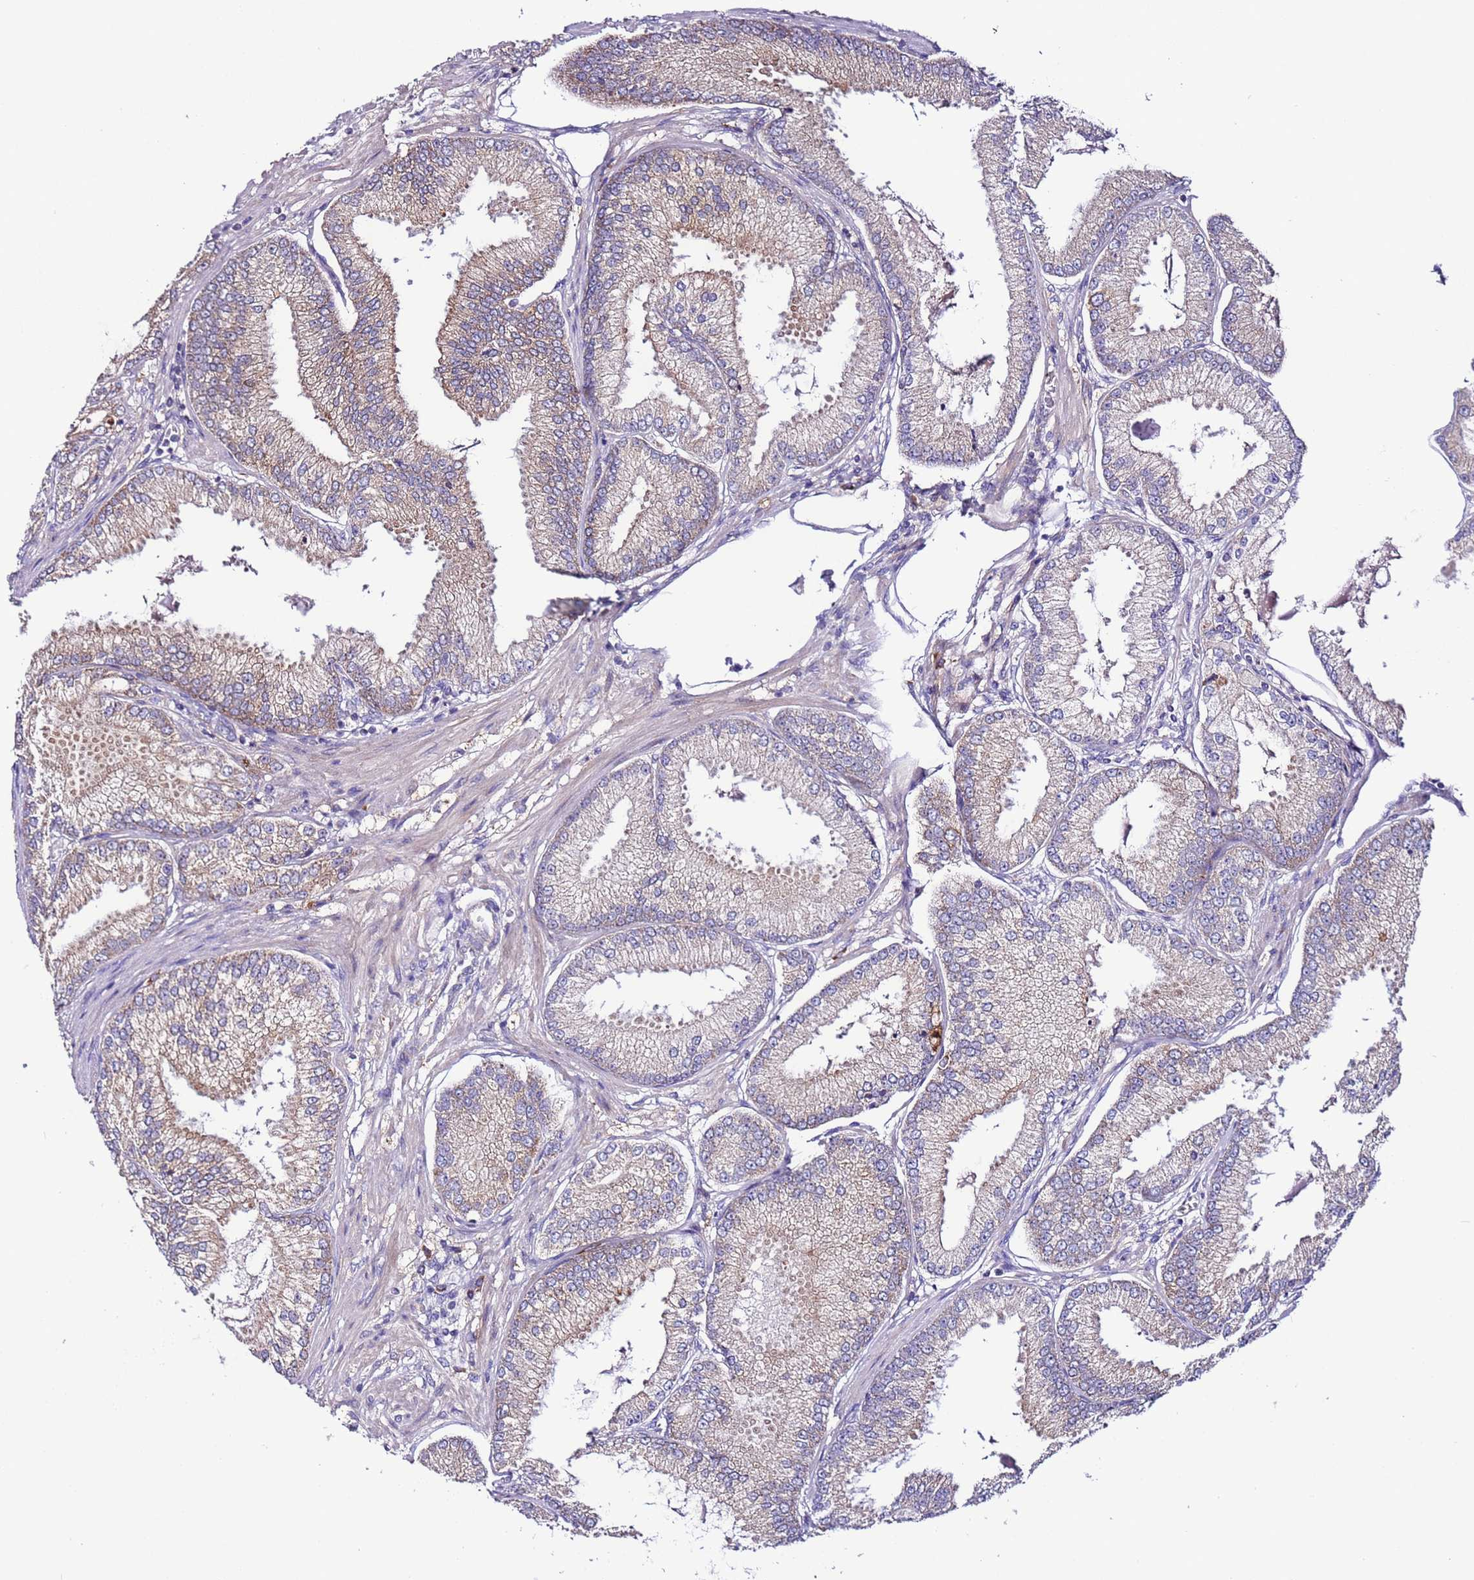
{"staining": {"intensity": "weak", "quantity": "<25%", "location": "cytoplasmic/membranous"}, "tissue": "prostate cancer", "cell_type": "Tumor cells", "image_type": "cancer", "snomed": [{"axis": "morphology", "description": "Adenocarcinoma, High grade"}, {"axis": "topography", "description": "Prostate"}], "caption": "The photomicrograph demonstrates no significant expression in tumor cells of high-grade adenocarcinoma (prostate).", "gene": "SPCS1", "patient": {"sex": "male", "age": 71}}